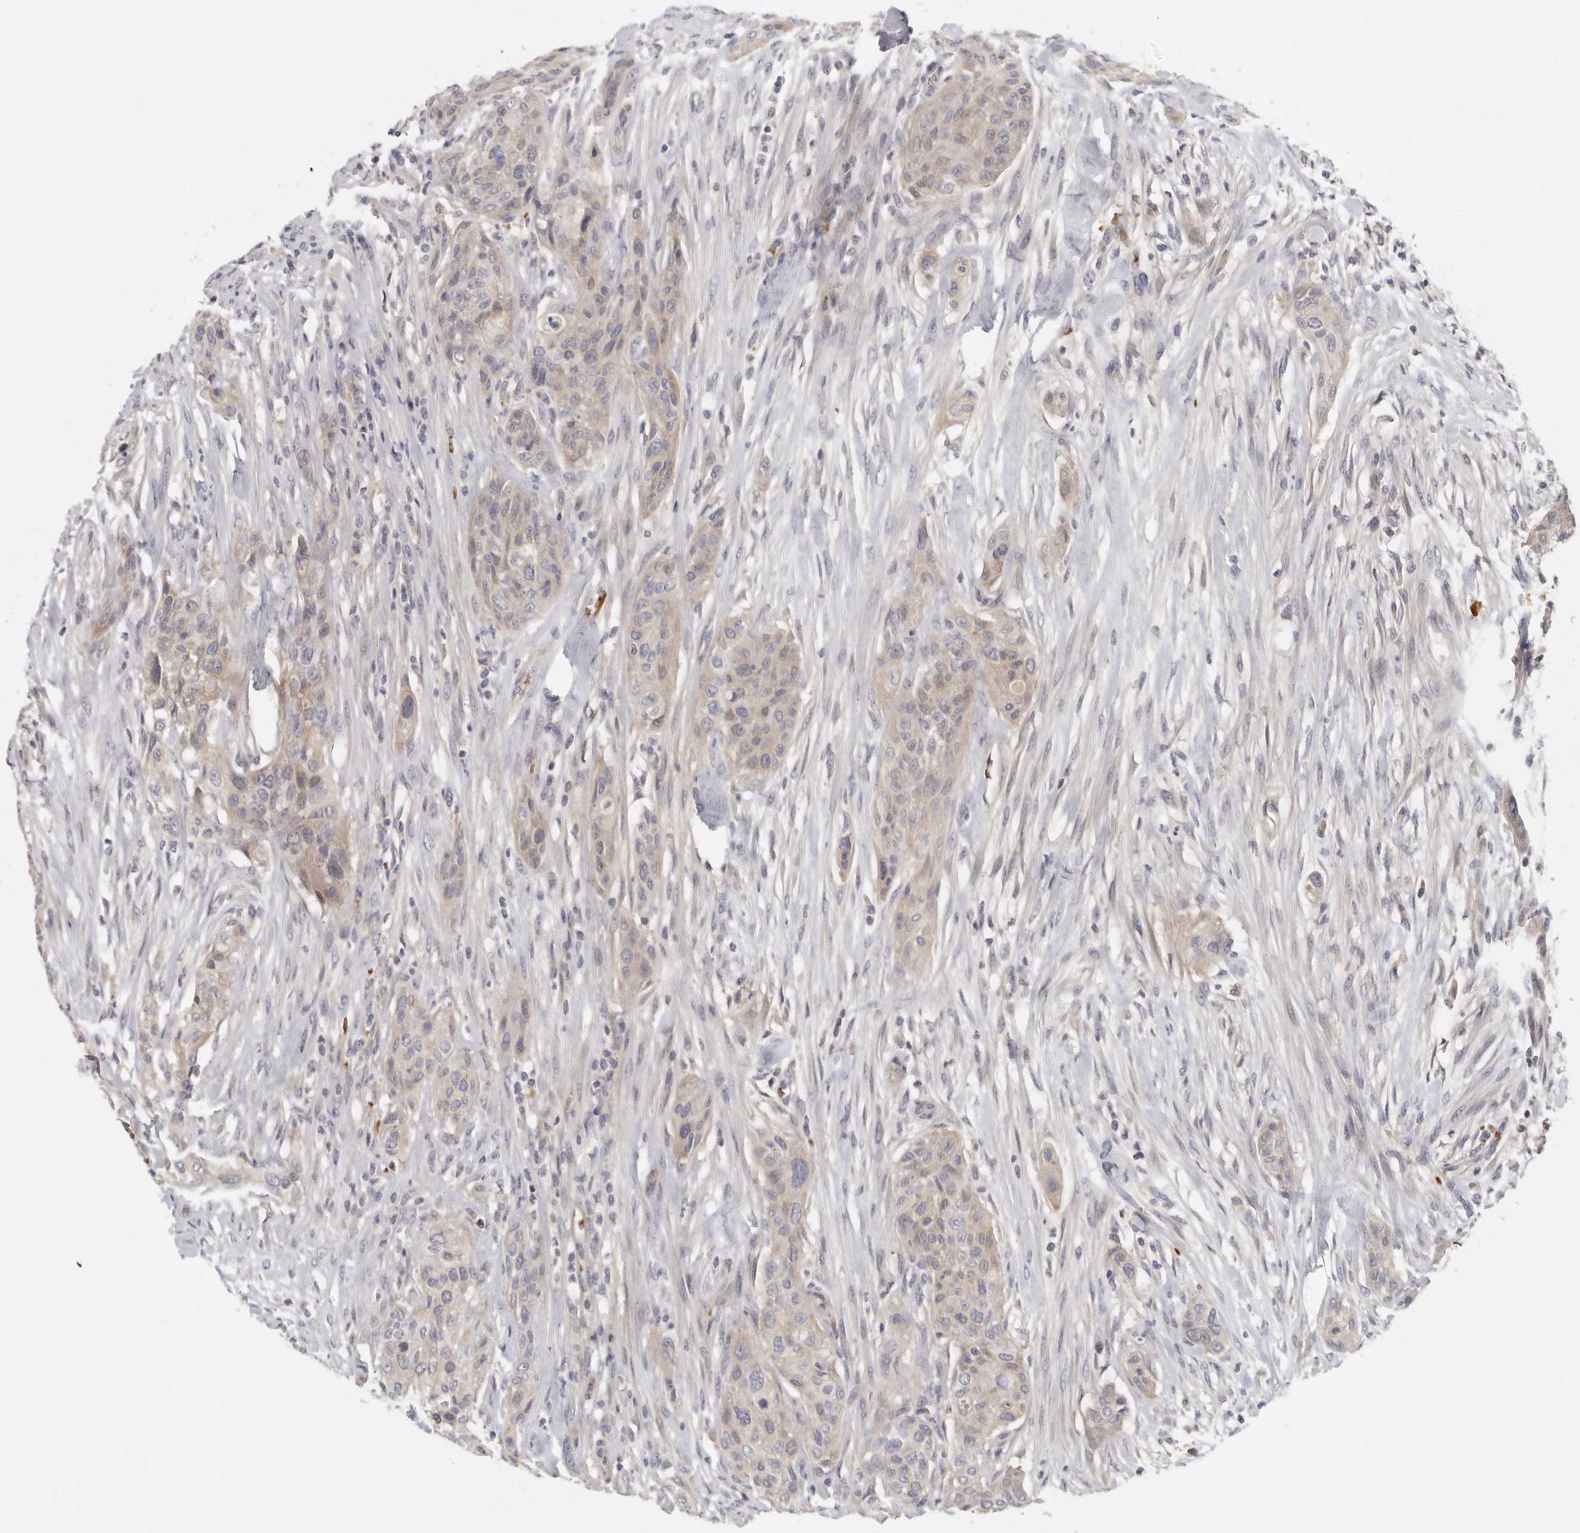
{"staining": {"intensity": "weak", "quantity": "<25%", "location": "cytoplasmic/membranous"}, "tissue": "urothelial cancer", "cell_type": "Tumor cells", "image_type": "cancer", "snomed": [{"axis": "morphology", "description": "Urothelial carcinoma, High grade"}, {"axis": "topography", "description": "Urinary bladder"}], "caption": "IHC image of neoplastic tissue: urothelial carcinoma (high-grade) stained with DAB demonstrates no significant protein expression in tumor cells. (DAB (3,3'-diaminobenzidine) immunohistochemistry, high magnification).", "gene": "CFAP298", "patient": {"sex": "male", "age": 35}}